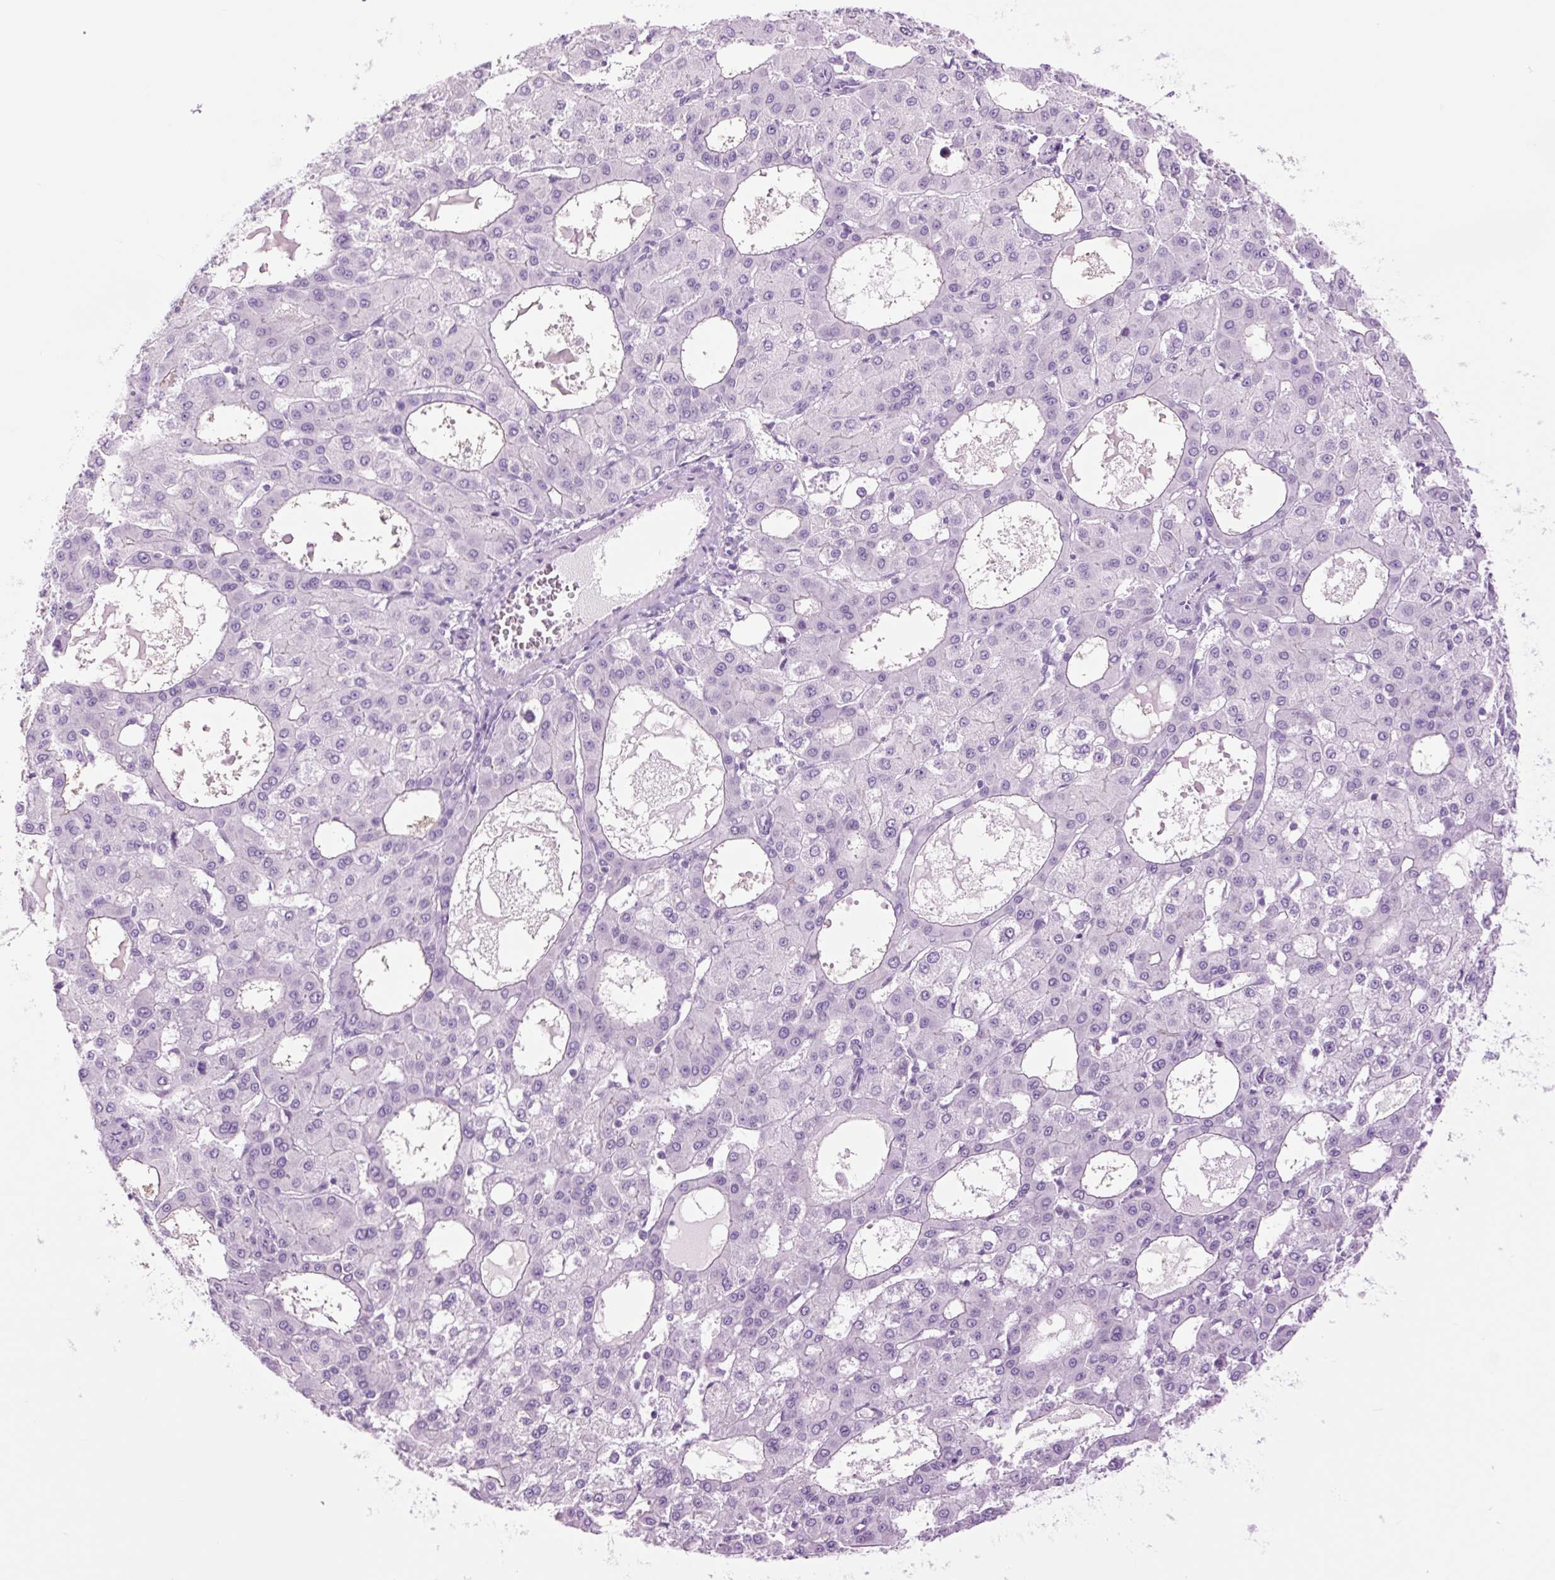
{"staining": {"intensity": "negative", "quantity": "none", "location": "none"}, "tissue": "liver cancer", "cell_type": "Tumor cells", "image_type": "cancer", "snomed": [{"axis": "morphology", "description": "Carcinoma, Hepatocellular, NOS"}, {"axis": "topography", "description": "Liver"}], "caption": "Liver hepatocellular carcinoma stained for a protein using immunohistochemistry demonstrates no staining tumor cells.", "gene": "TFF2", "patient": {"sex": "male", "age": 47}}